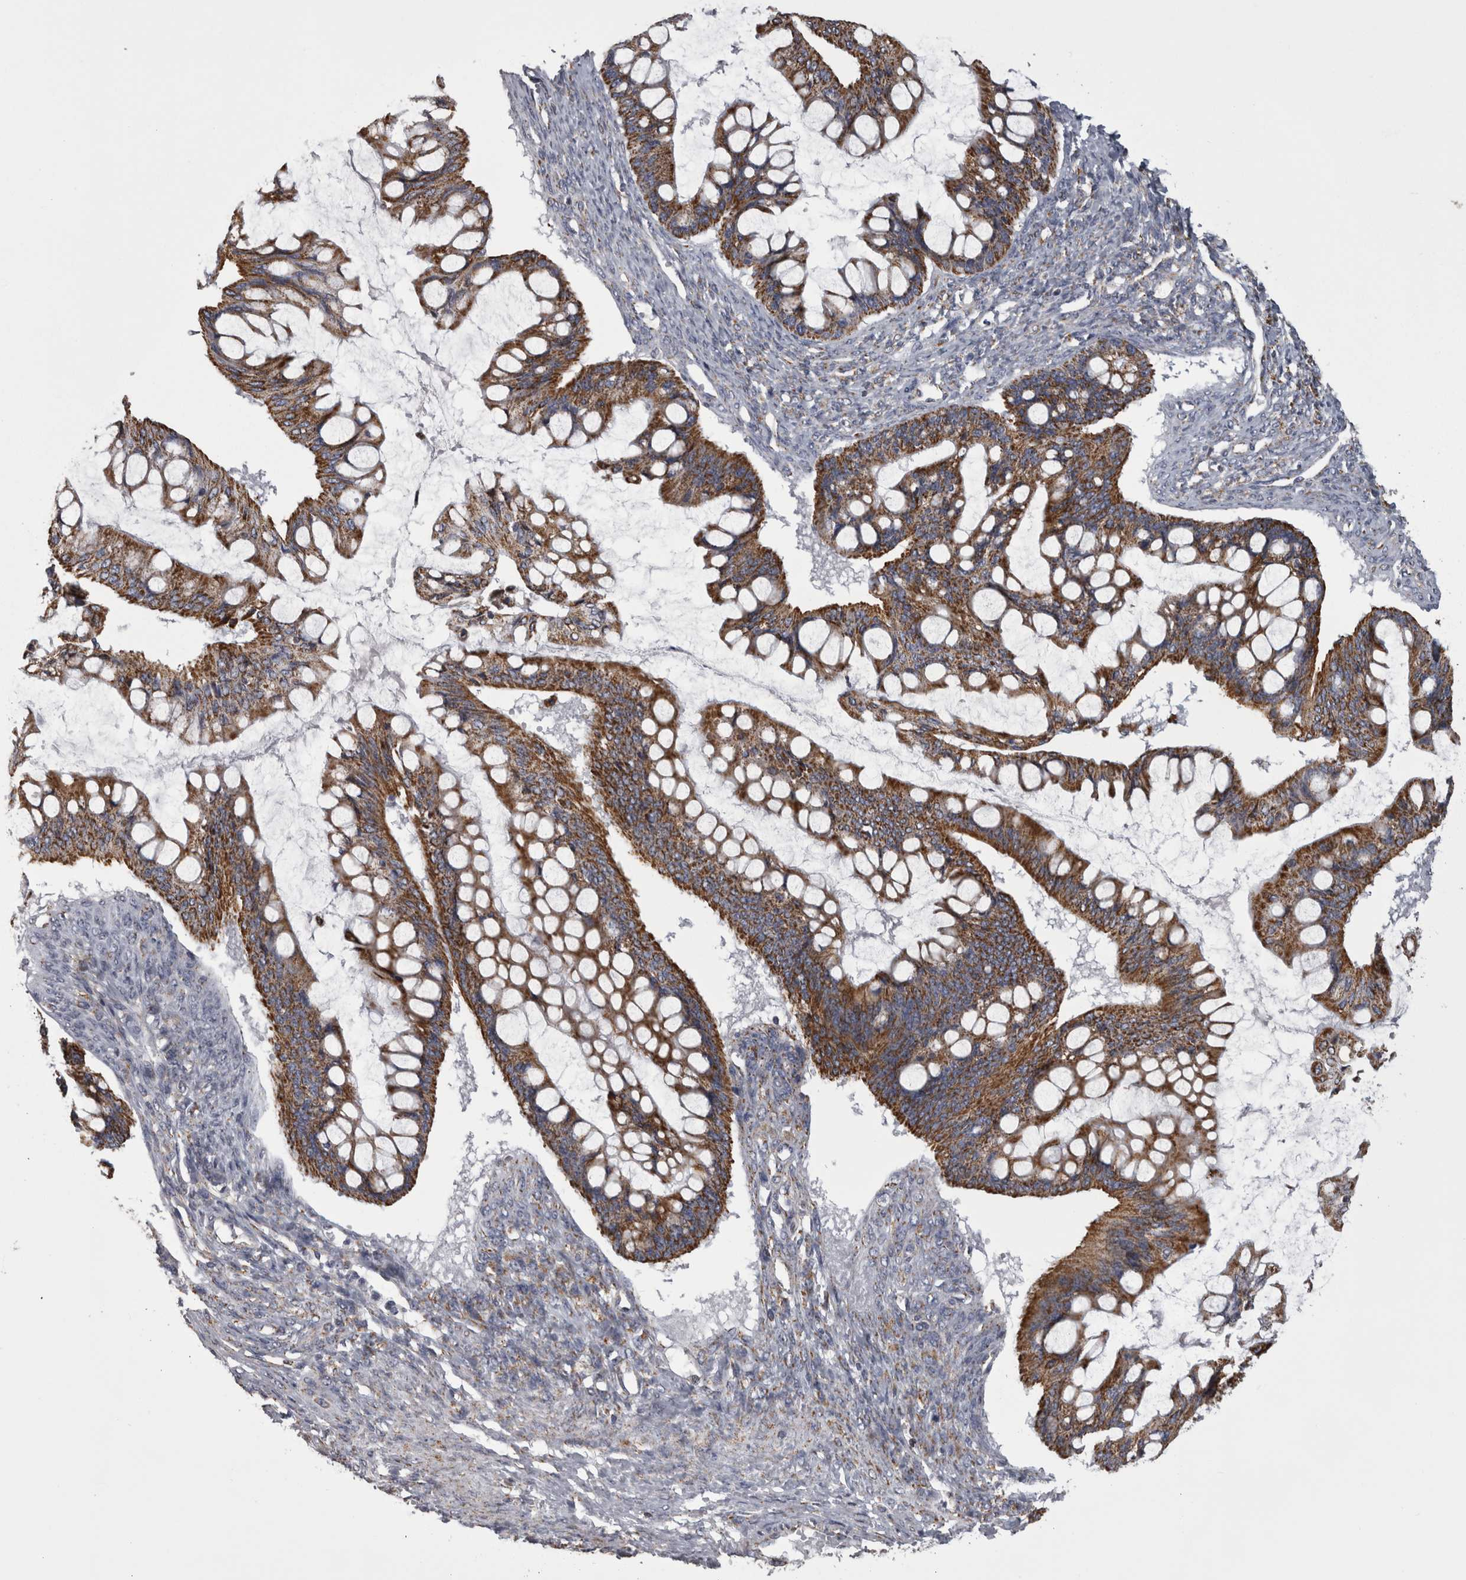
{"staining": {"intensity": "strong", "quantity": ">75%", "location": "cytoplasmic/membranous"}, "tissue": "ovarian cancer", "cell_type": "Tumor cells", "image_type": "cancer", "snomed": [{"axis": "morphology", "description": "Cystadenocarcinoma, mucinous, NOS"}, {"axis": "topography", "description": "Ovary"}], "caption": "IHC histopathology image of neoplastic tissue: ovarian cancer stained using immunohistochemistry shows high levels of strong protein expression localized specifically in the cytoplasmic/membranous of tumor cells, appearing as a cytoplasmic/membranous brown color.", "gene": "MDH2", "patient": {"sex": "female", "age": 73}}